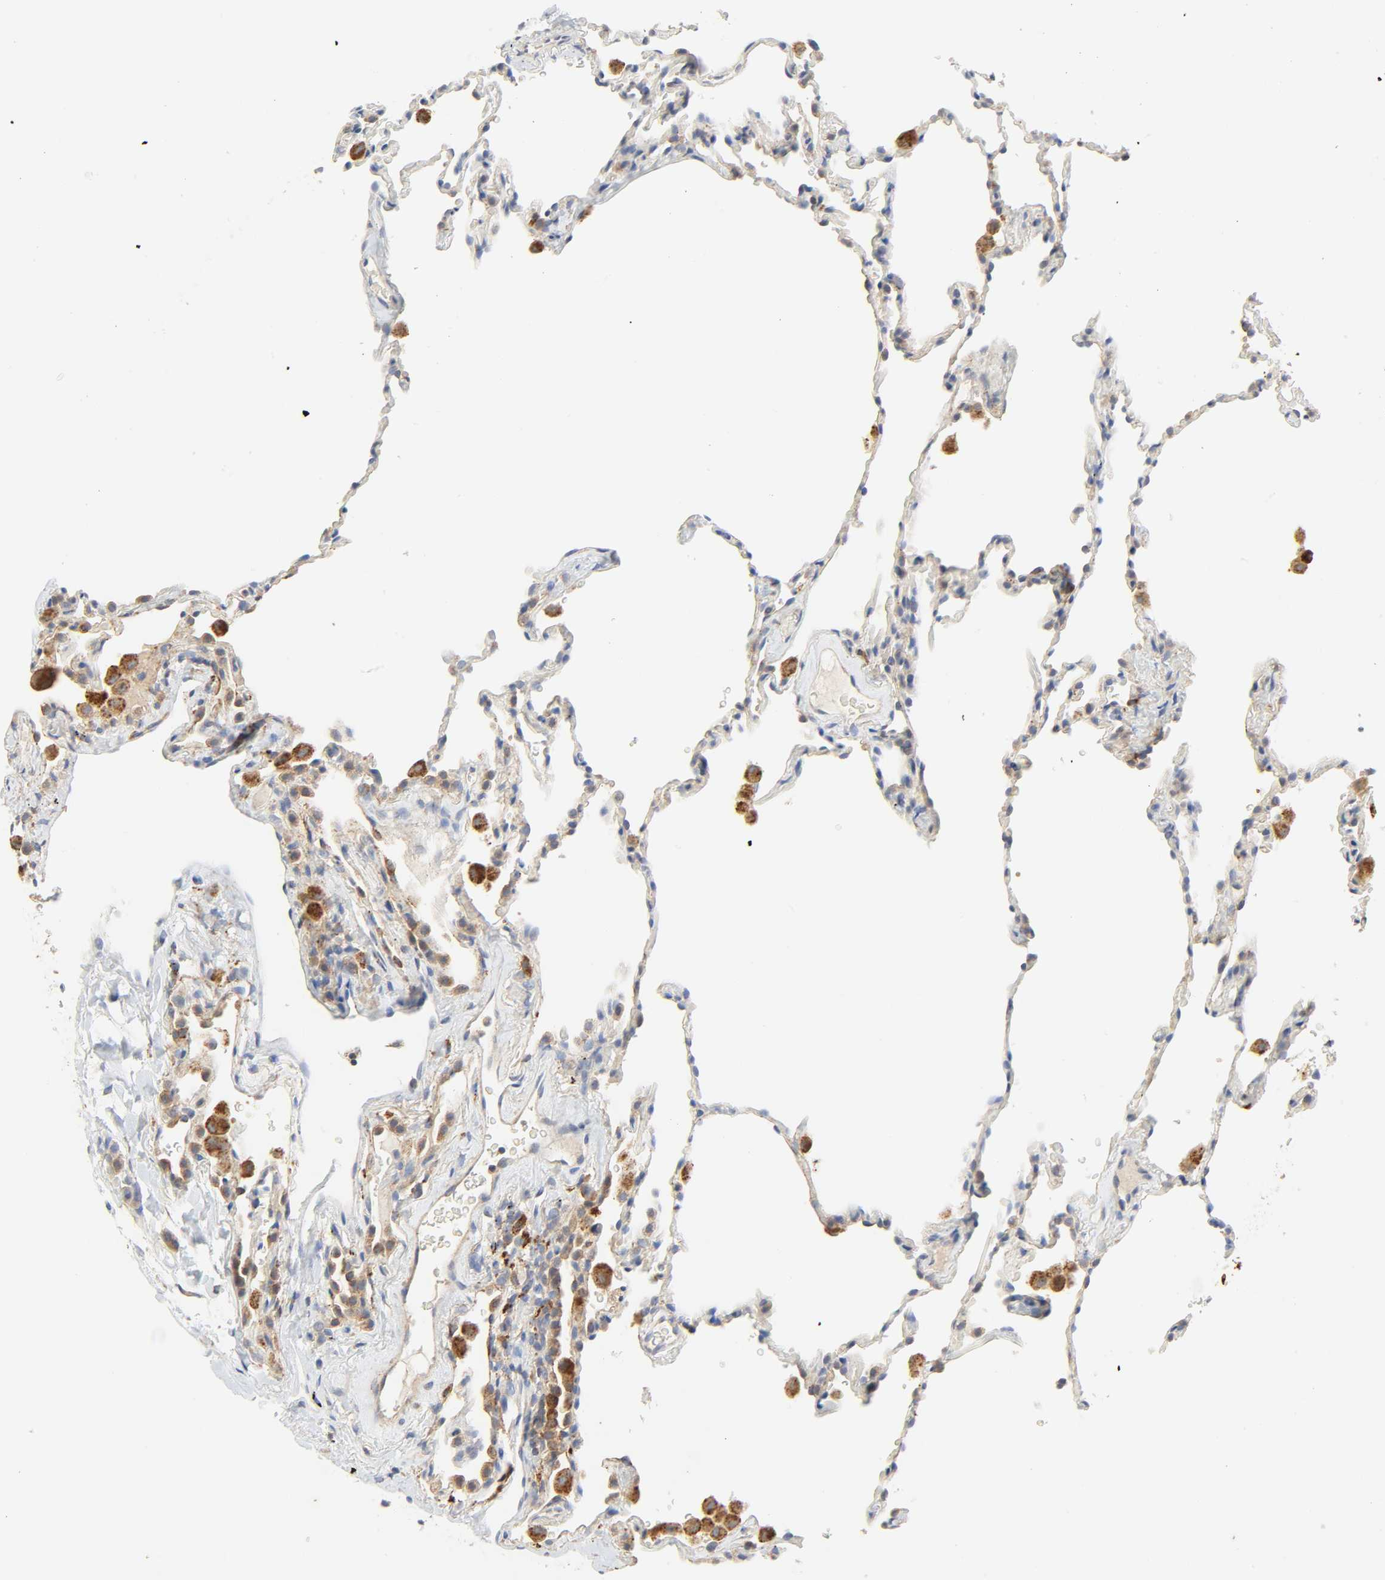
{"staining": {"intensity": "weak", "quantity": "<25%", "location": "cytoplasmic/membranous"}, "tissue": "lung", "cell_type": "Alveolar cells", "image_type": "normal", "snomed": [{"axis": "morphology", "description": "Normal tissue, NOS"}, {"axis": "morphology", "description": "Soft tissue tumor metastatic"}, {"axis": "topography", "description": "Lung"}], "caption": "An immunohistochemistry photomicrograph of benign lung is shown. There is no staining in alveolar cells of lung. Brightfield microscopy of immunohistochemistry stained with DAB (brown) and hematoxylin (blue), captured at high magnification.", "gene": "CAMK2A", "patient": {"sex": "male", "age": 59}}